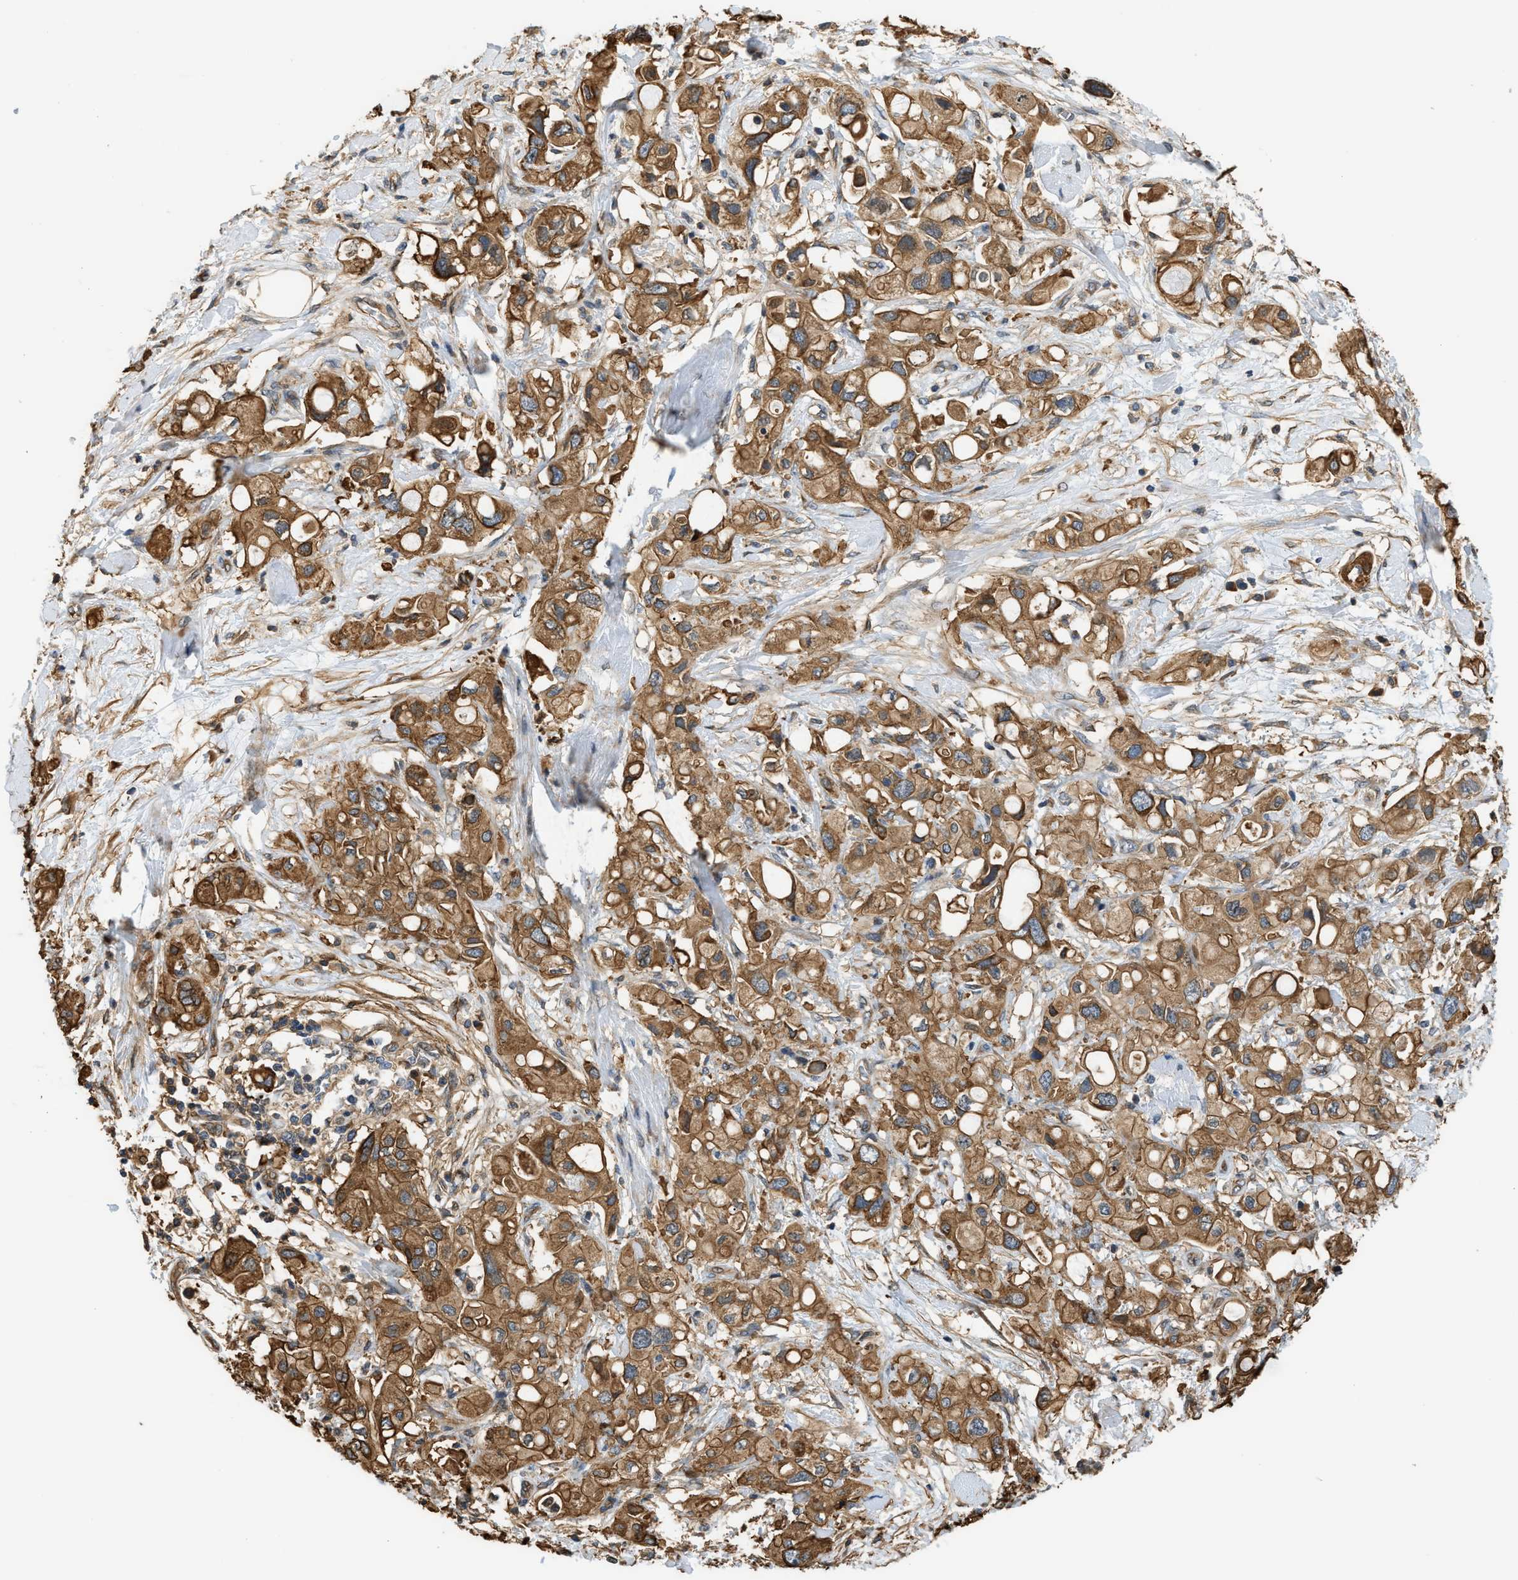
{"staining": {"intensity": "strong", "quantity": ">75%", "location": "cytoplasmic/membranous"}, "tissue": "pancreatic cancer", "cell_type": "Tumor cells", "image_type": "cancer", "snomed": [{"axis": "morphology", "description": "Adenocarcinoma, NOS"}, {"axis": "topography", "description": "Pancreas"}], "caption": "Immunohistochemical staining of adenocarcinoma (pancreatic) reveals strong cytoplasmic/membranous protein positivity in approximately >75% of tumor cells. The protein of interest is stained brown, and the nuclei are stained in blue (DAB IHC with brightfield microscopy, high magnification).", "gene": "DDHD2", "patient": {"sex": "female", "age": 56}}